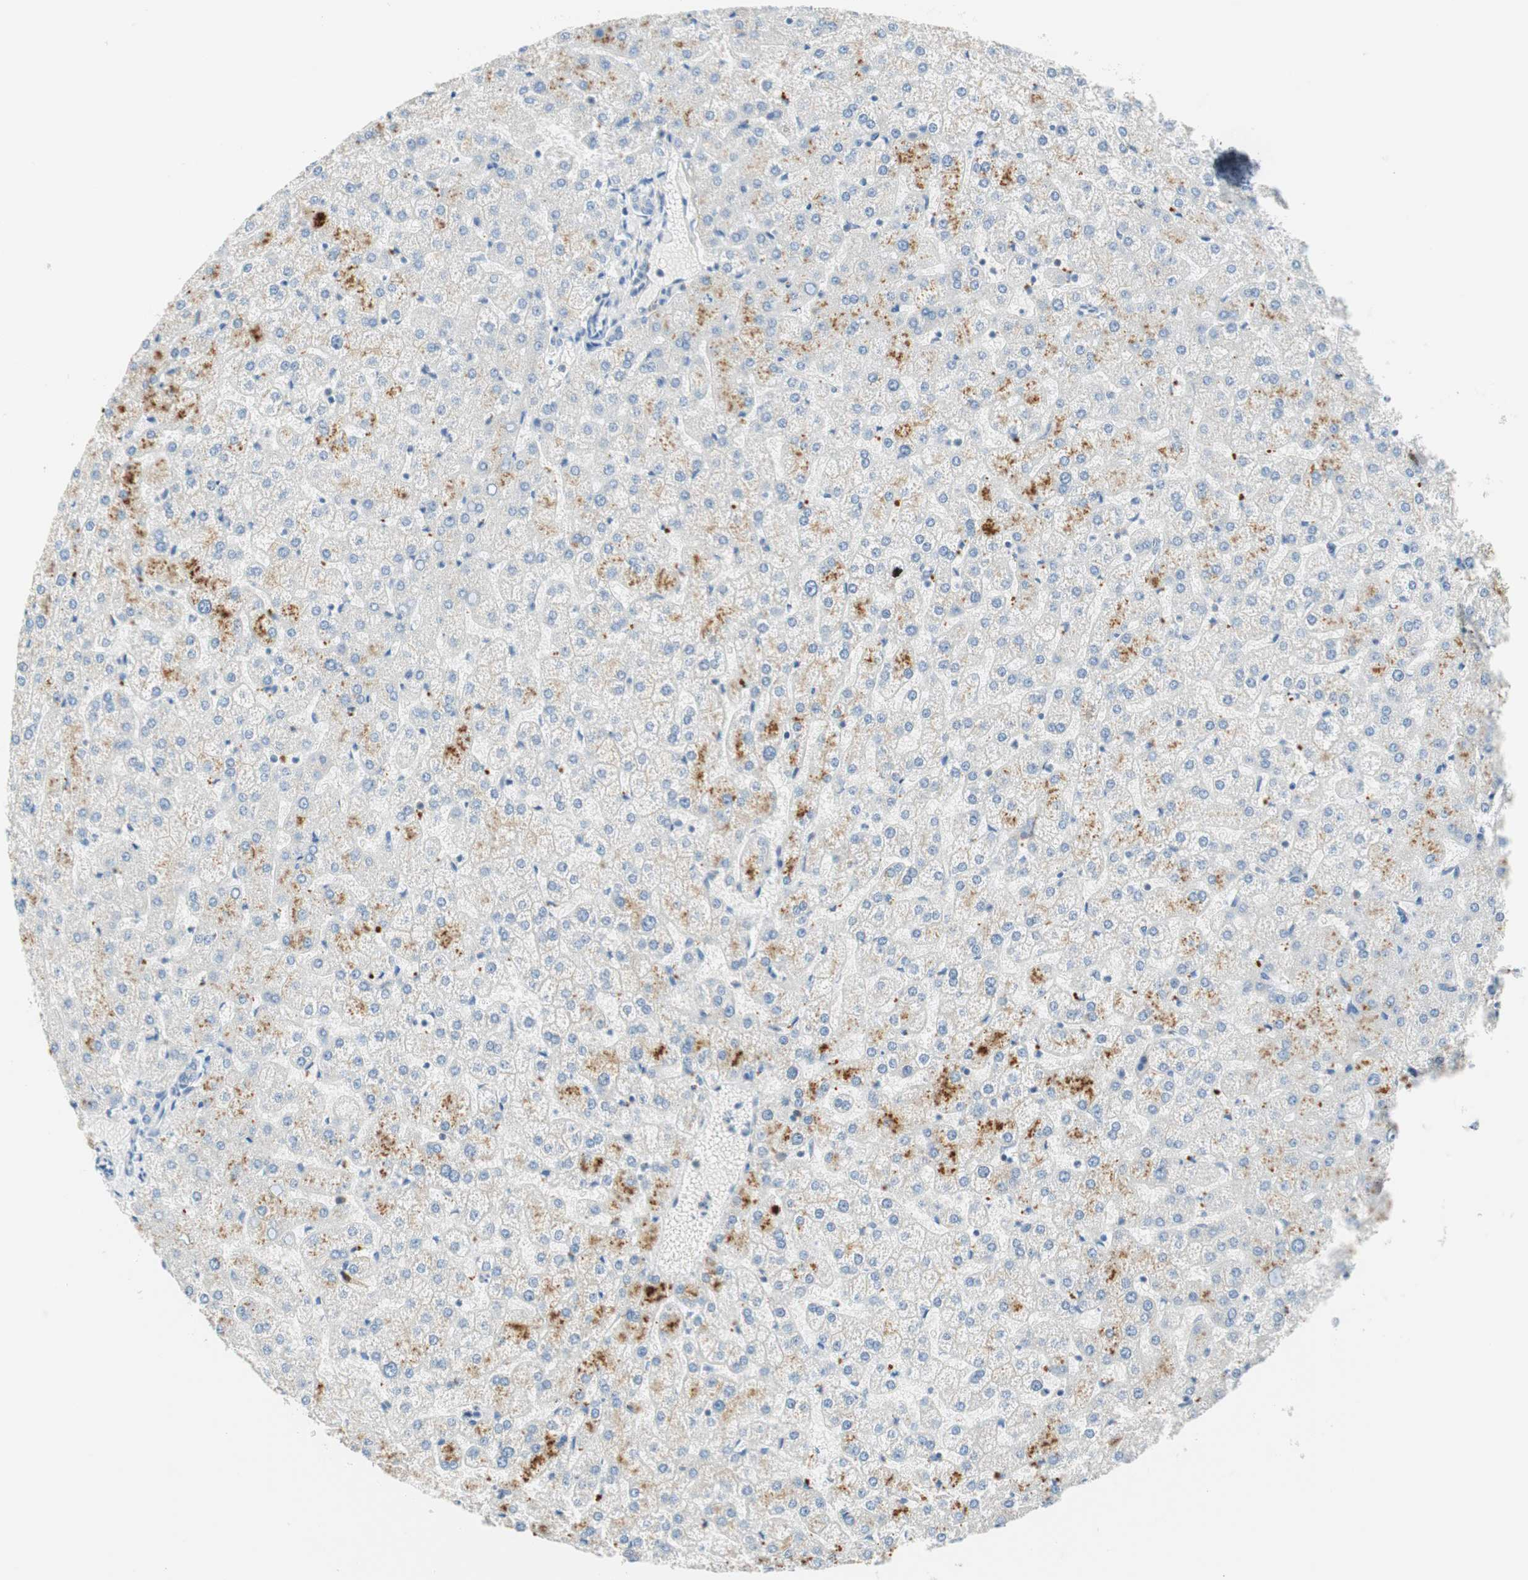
{"staining": {"intensity": "negative", "quantity": "none", "location": "none"}, "tissue": "liver", "cell_type": "Cholangiocytes", "image_type": "normal", "snomed": [{"axis": "morphology", "description": "Normal tissue, NOS"}, {"axis": "topography", "description": "Liver"}], "caption": "Image shows no protein staining in cholangiocytes of unremarkable liver.", "gene": "PTTG1", "patient": {"sex": "female", "age": 32}}